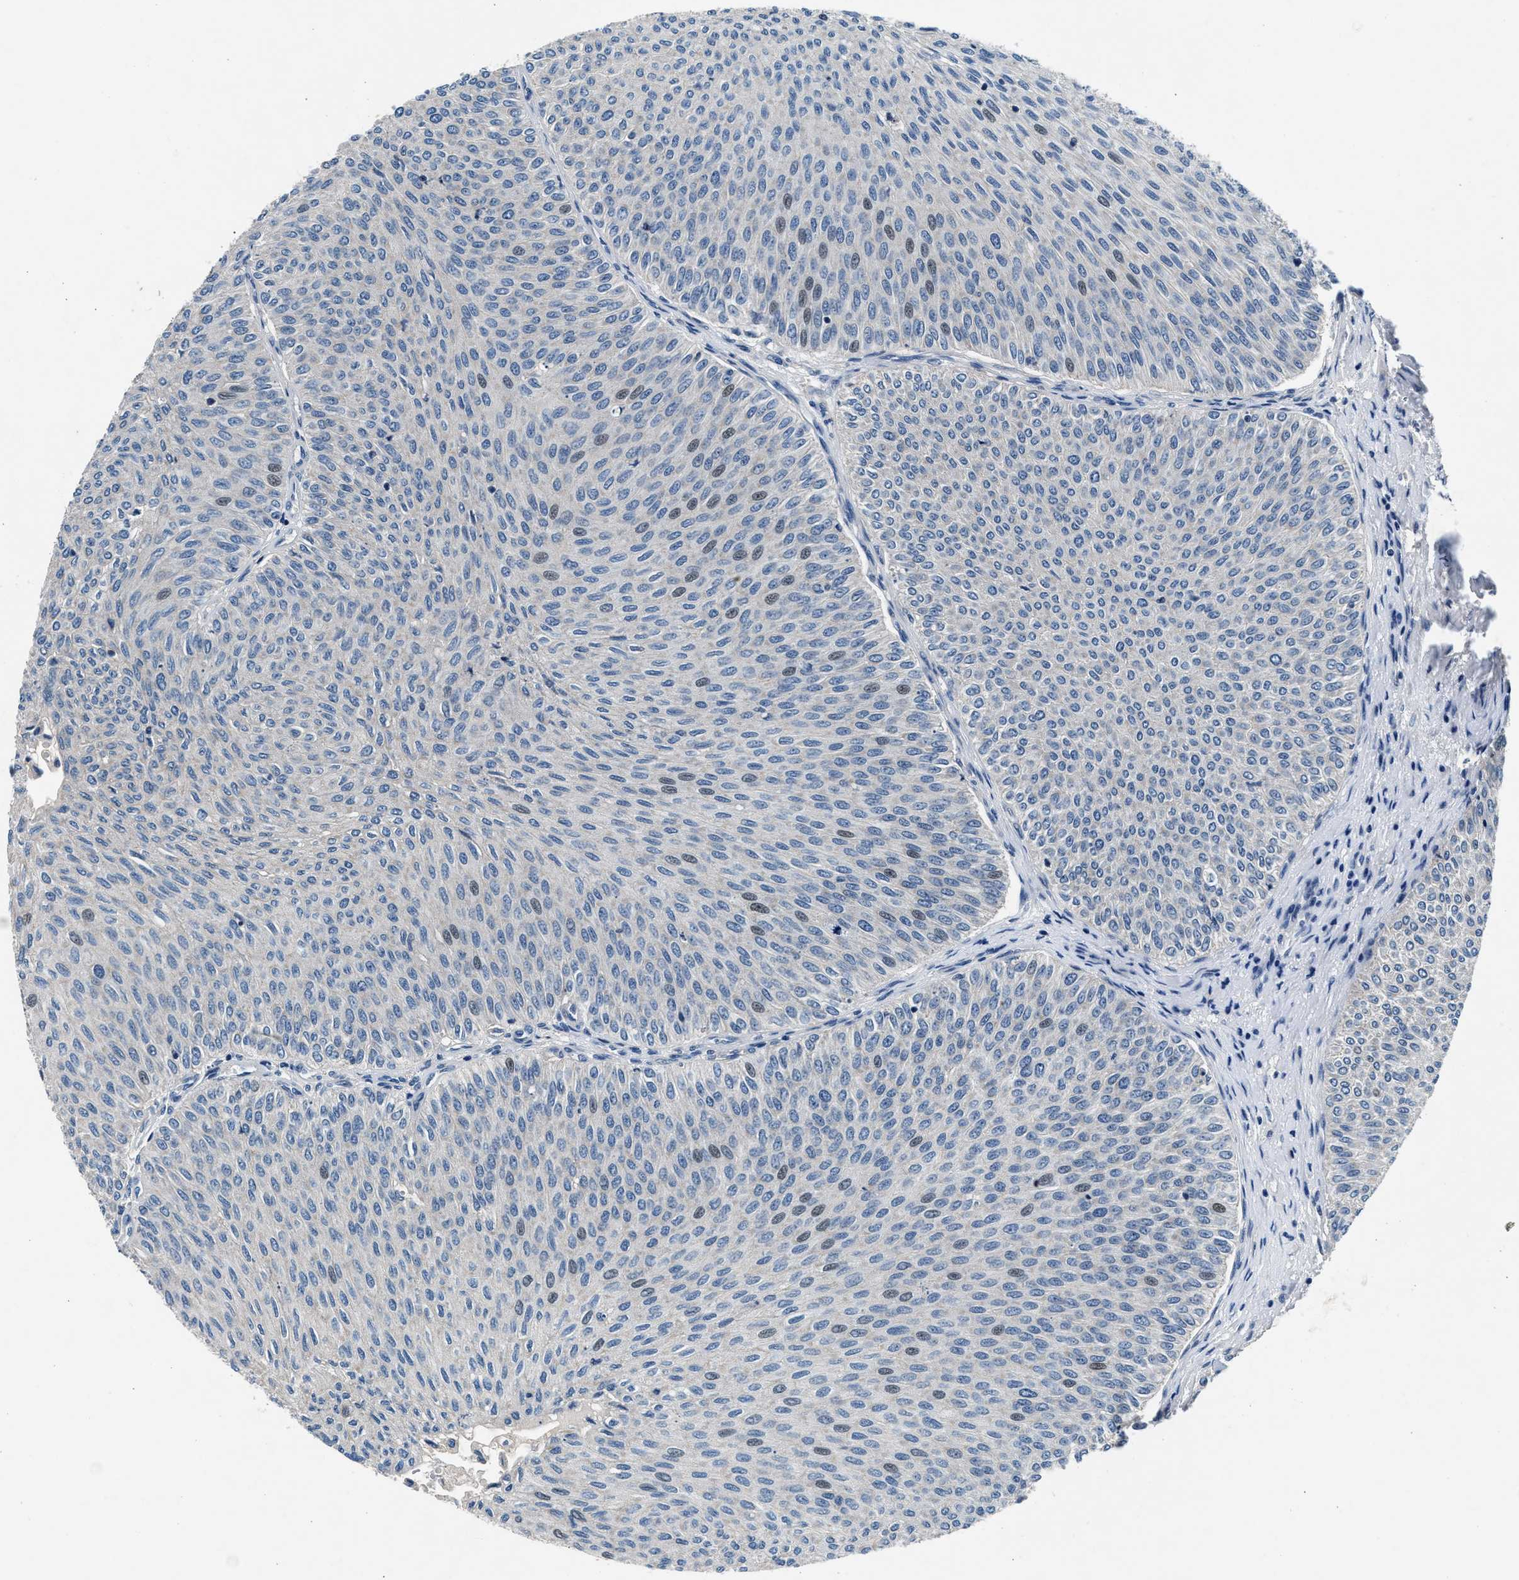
{"staining": {"intensity": "negative", "quantity": "none", "location": "none"}, "tissue": "urothelial cancer", "cell_type": "Tumor cells", "image_type": "cancer", "snomed": [{"axis": "morphology", "description": "Urothelial carcinoma, Low grade"}, {"axis": "topography", "description": "Urinary bladder"}], "caption": "There is no significant positivity in tumor cells of low-grade urothelial carcinoma. (DAB IHC with hematoxylin counter stain).", "gene": "DENND6B", "patient": {"sex": "male", "age": 78}}